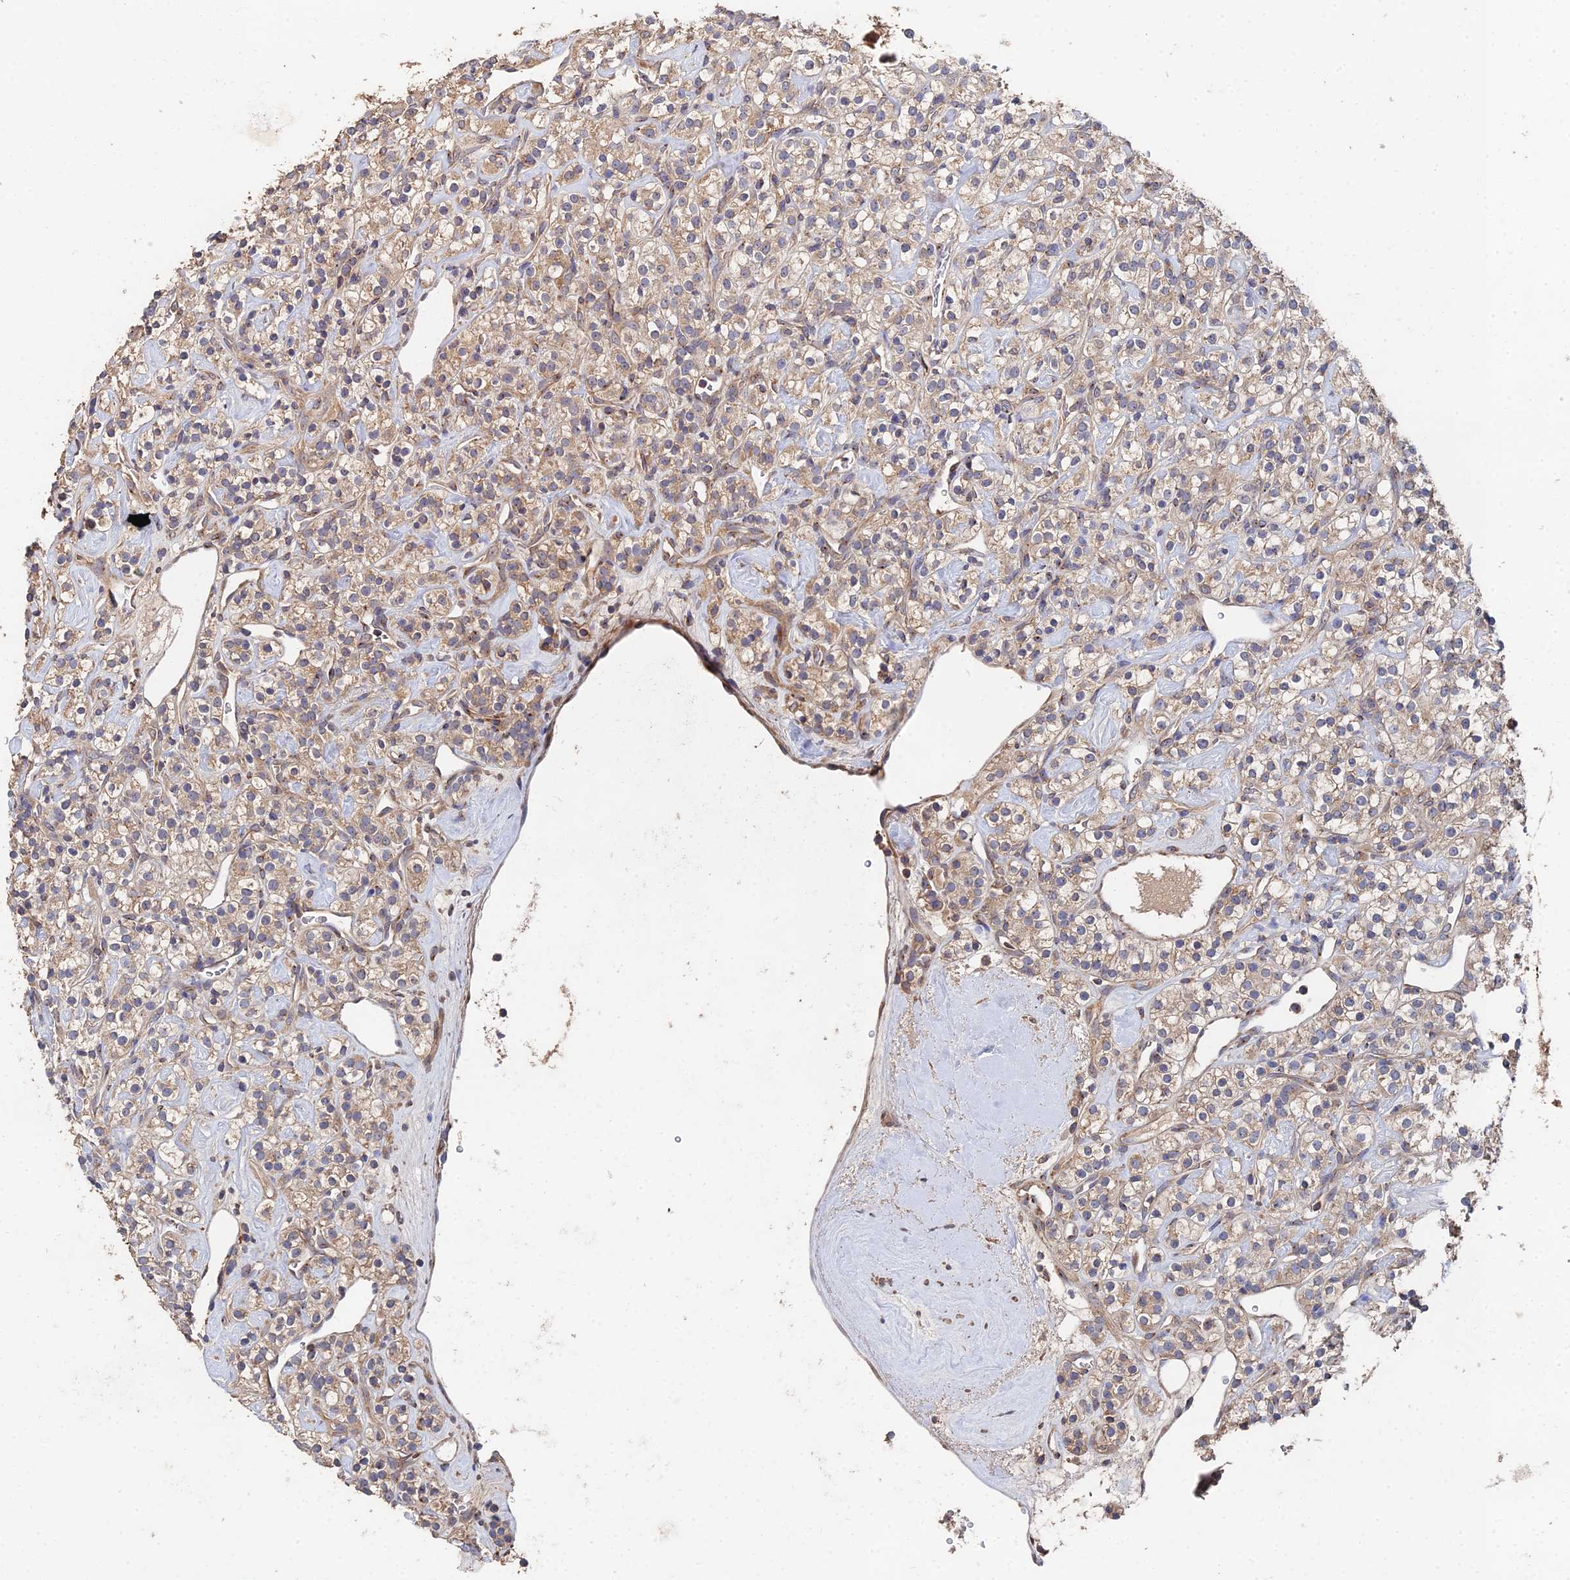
{"staining": {"intensity": "weak", "quantity": ">75%", "location": "cytoplasmic/membranous"}, "tissue": "renal cancer", "cell_type": "Tumor cells", "image_type": "cancer", "snomed": [{"axis": "morphology", "description": "Adenocarcinoma, NOS"}, {"axis": "topography", "description": "Kidney"}], "caption": "Immunohistochemistry (IHC) staining of renal cancer (adenocarcinoma), which demonstrates low levels of weak cytoplasmic/membranous expression in about >75% of tumor cells indicating weak cytoplasmic/membranous protein positivity. The staining was performed using DAB (3,3'-diaminobenzidine) (brown) for protein detection and nuclei were counterstained in hematoxylin (blue).", "gene": "SPANXN4", "patient": {"sex": "male", "age": 77}}